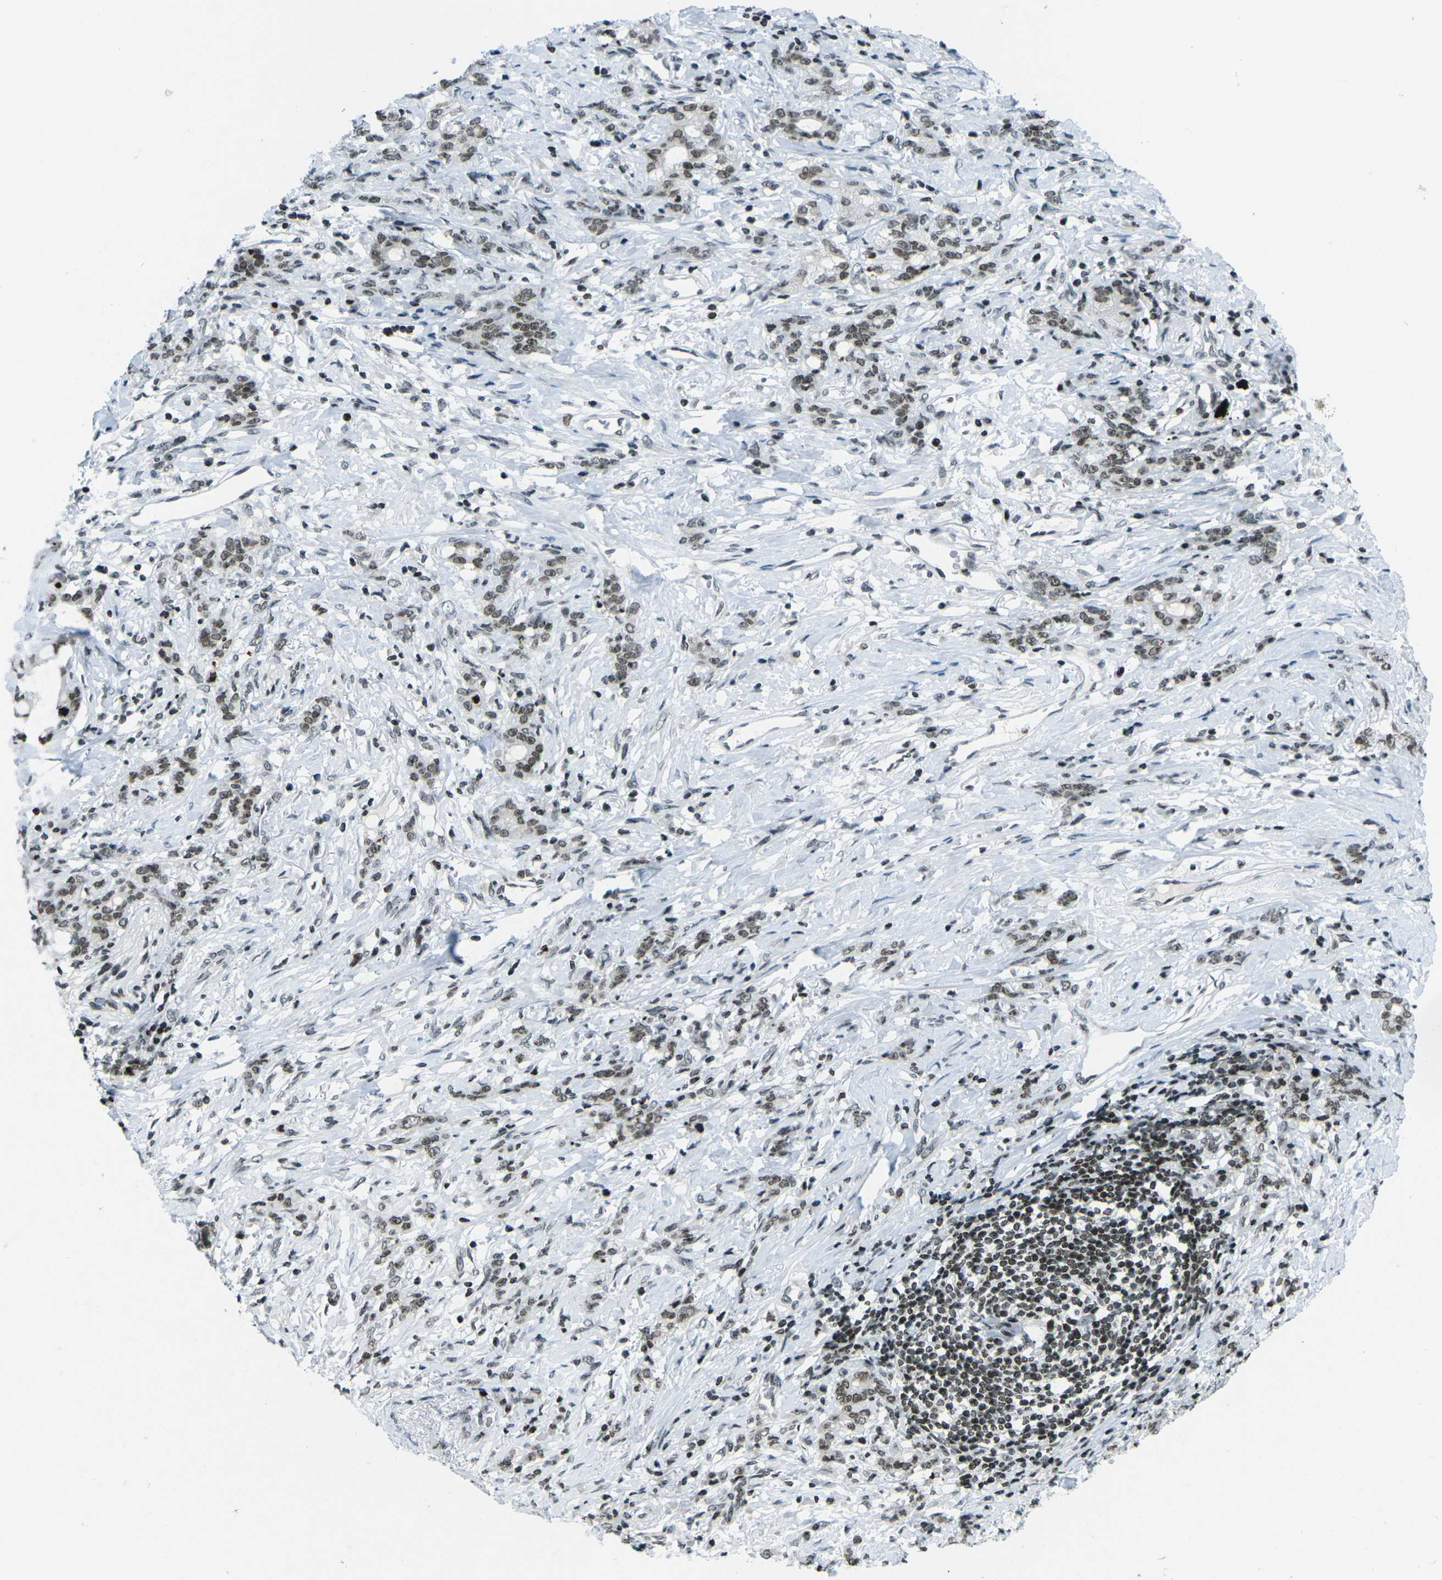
{"staining": {"intensity": "moderate", "quantity": "25%-75%", "location": "nuclear"}, "tissue": "stomach cancer", "cell_type": "Tumor cells", "image_type": "cancer", "snomed": [{"axis": "morphology", "description": "Adenocarcinoma, NOS"}, {"axis": "topography", "description": "Stomach, lower"}], "caption": "Adenocarcinoma (stomach) stained with a protein marker exhibits moderate staining in tumor cells.", "gene": "EME1", "patient": {"sex": "male", "age": 88}}